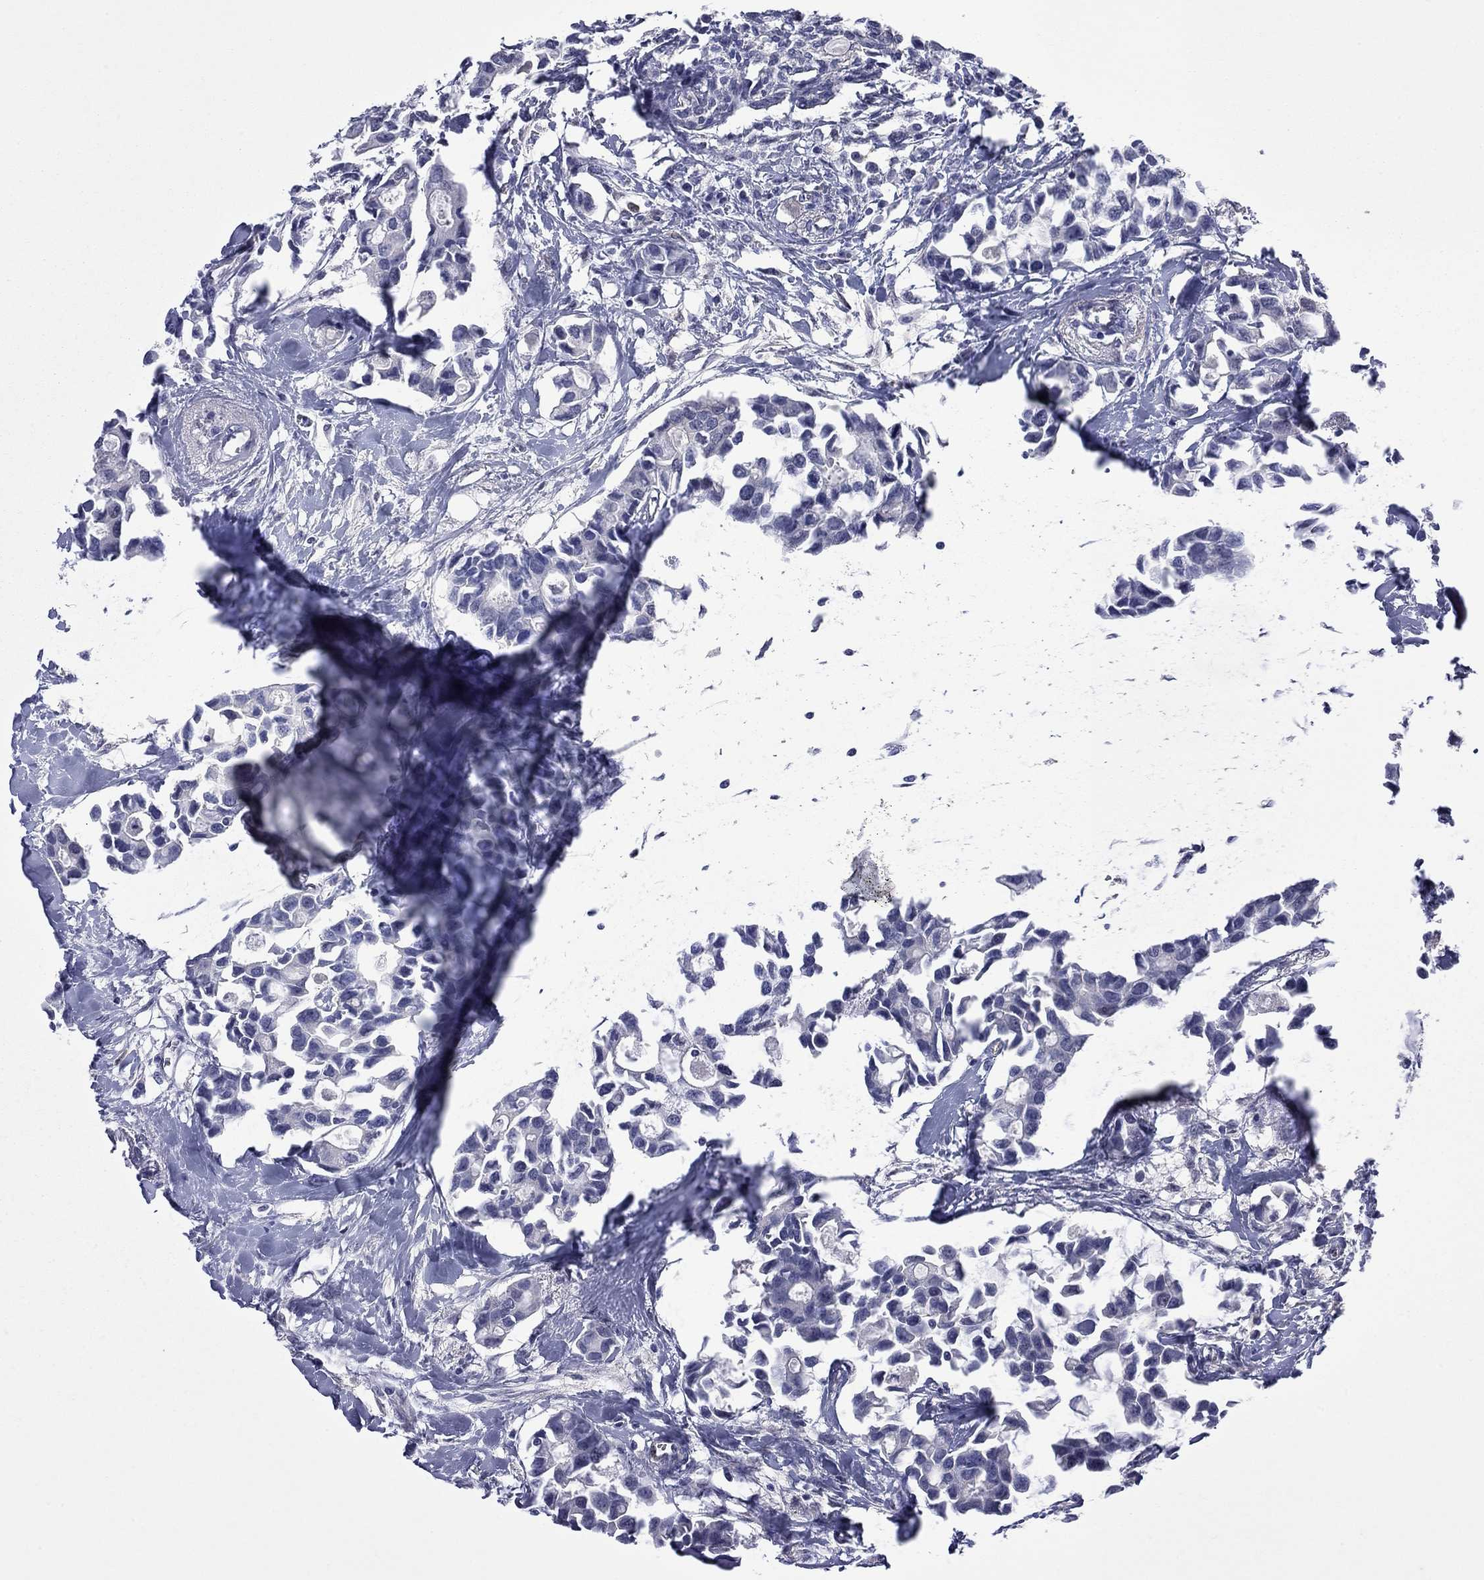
{"staining": {"intensity": "negative", "quantity": "none", "location": "none"}, "tissue": "breast cancer", "cell_type": "Tumor cells", "image_type": "cancer", "snomed": [{"axis": "morphology", "description": "Duct carcinoma"}, {"axis": "topography", "description": "Breast"}], "caption": "DAB (3,3'-diaminobenzidine) immunohistochemical staining of human breast cancer reveals no significant staining in tumor cells.", "gene": "CTNNBIP1", "patient": {"sex": "female", "age": 83}}